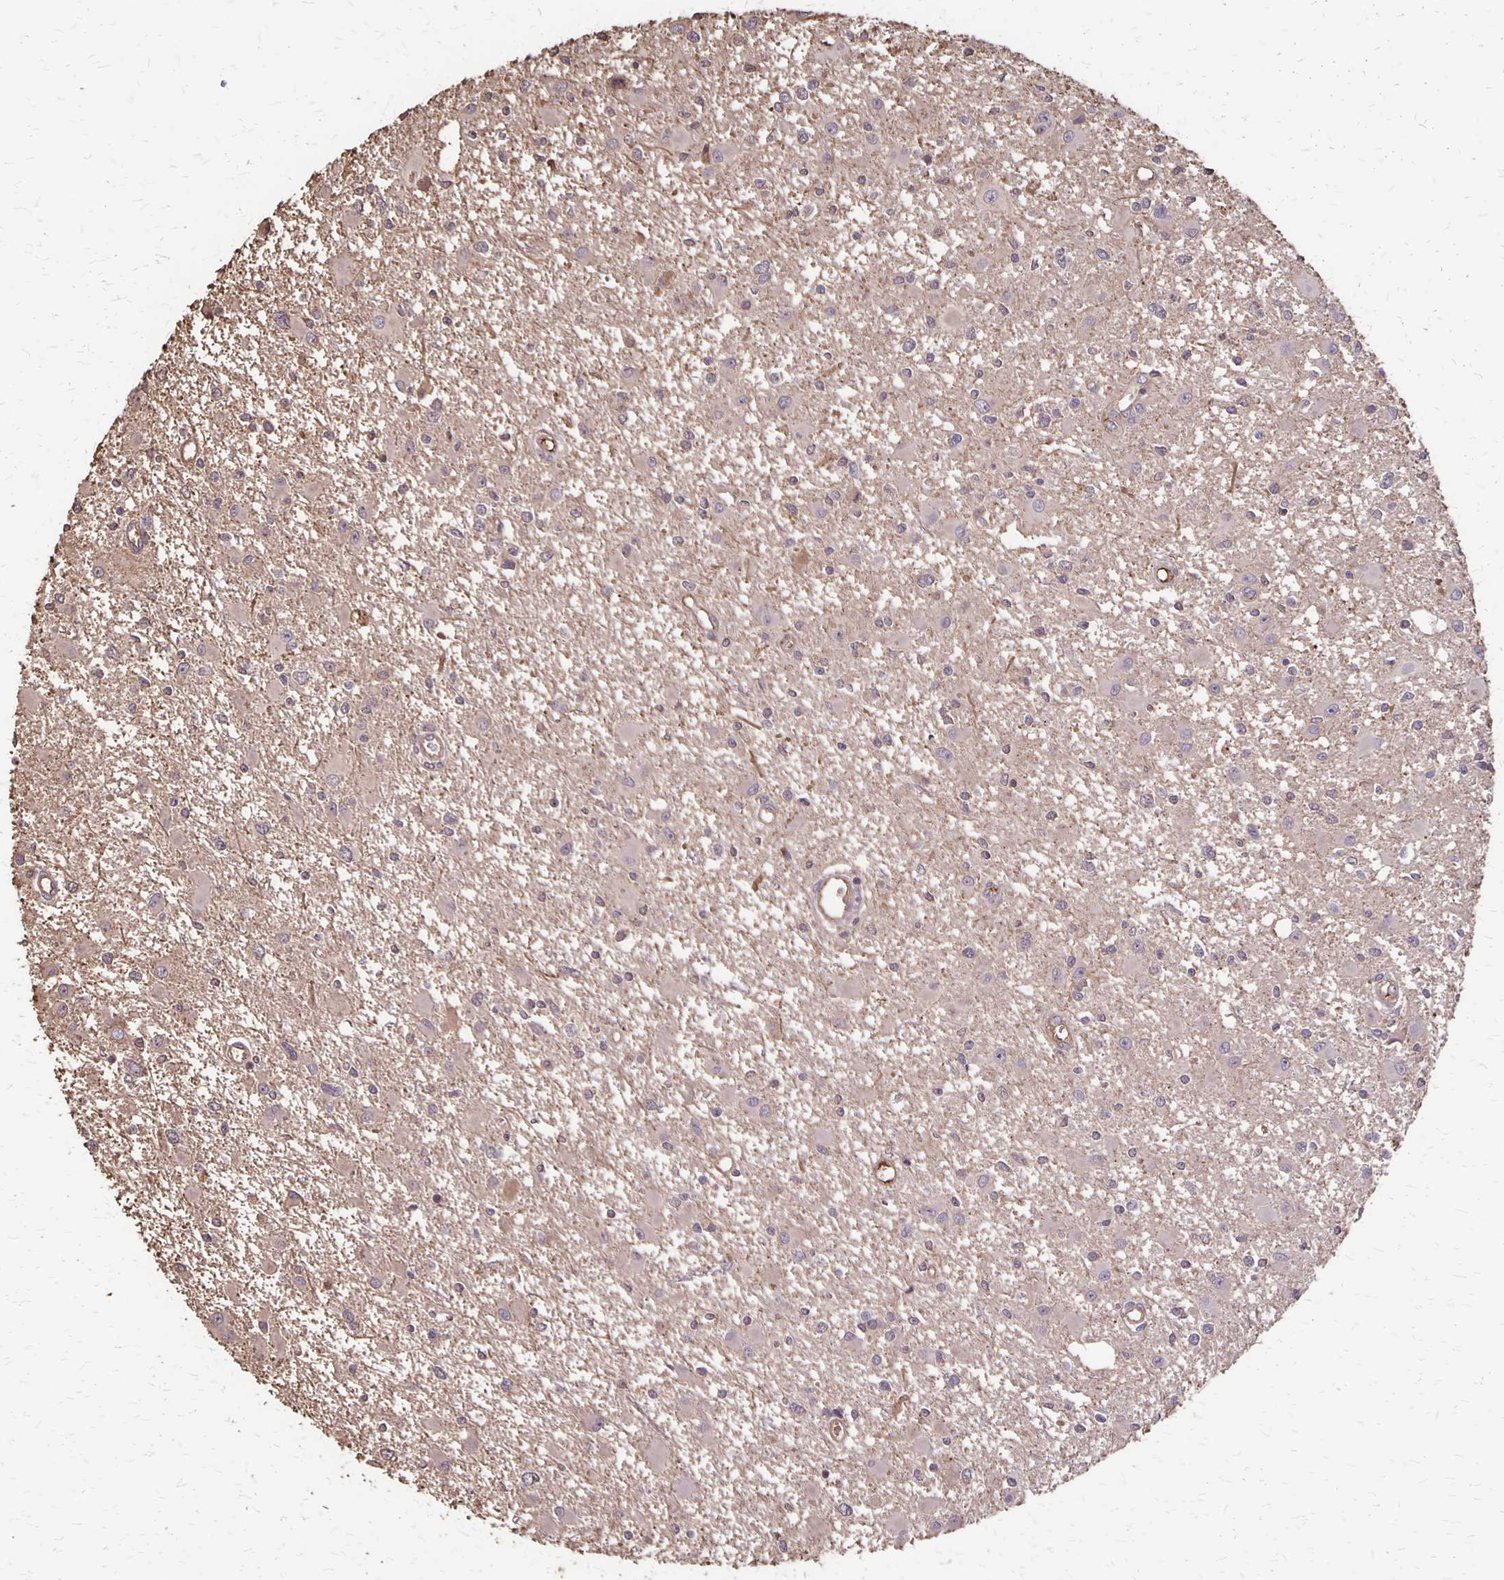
{"staining": {"intensity": "negative", "quantity": "none", "location": "none"}, "tissue": "glioma", "cell_type": "Tumor cells", "image_type": "cancer", "snomed": [{"axis": "morphology", "description": "Glioma, malignant, High grade"}, {"axis": "topography", "description": "Brain"}], "caption": "Glioma stained for a protein using IHC shows no expression tumor cells.", "gene": "PROM2", "patient": {"sex": "male", "age": 54}}